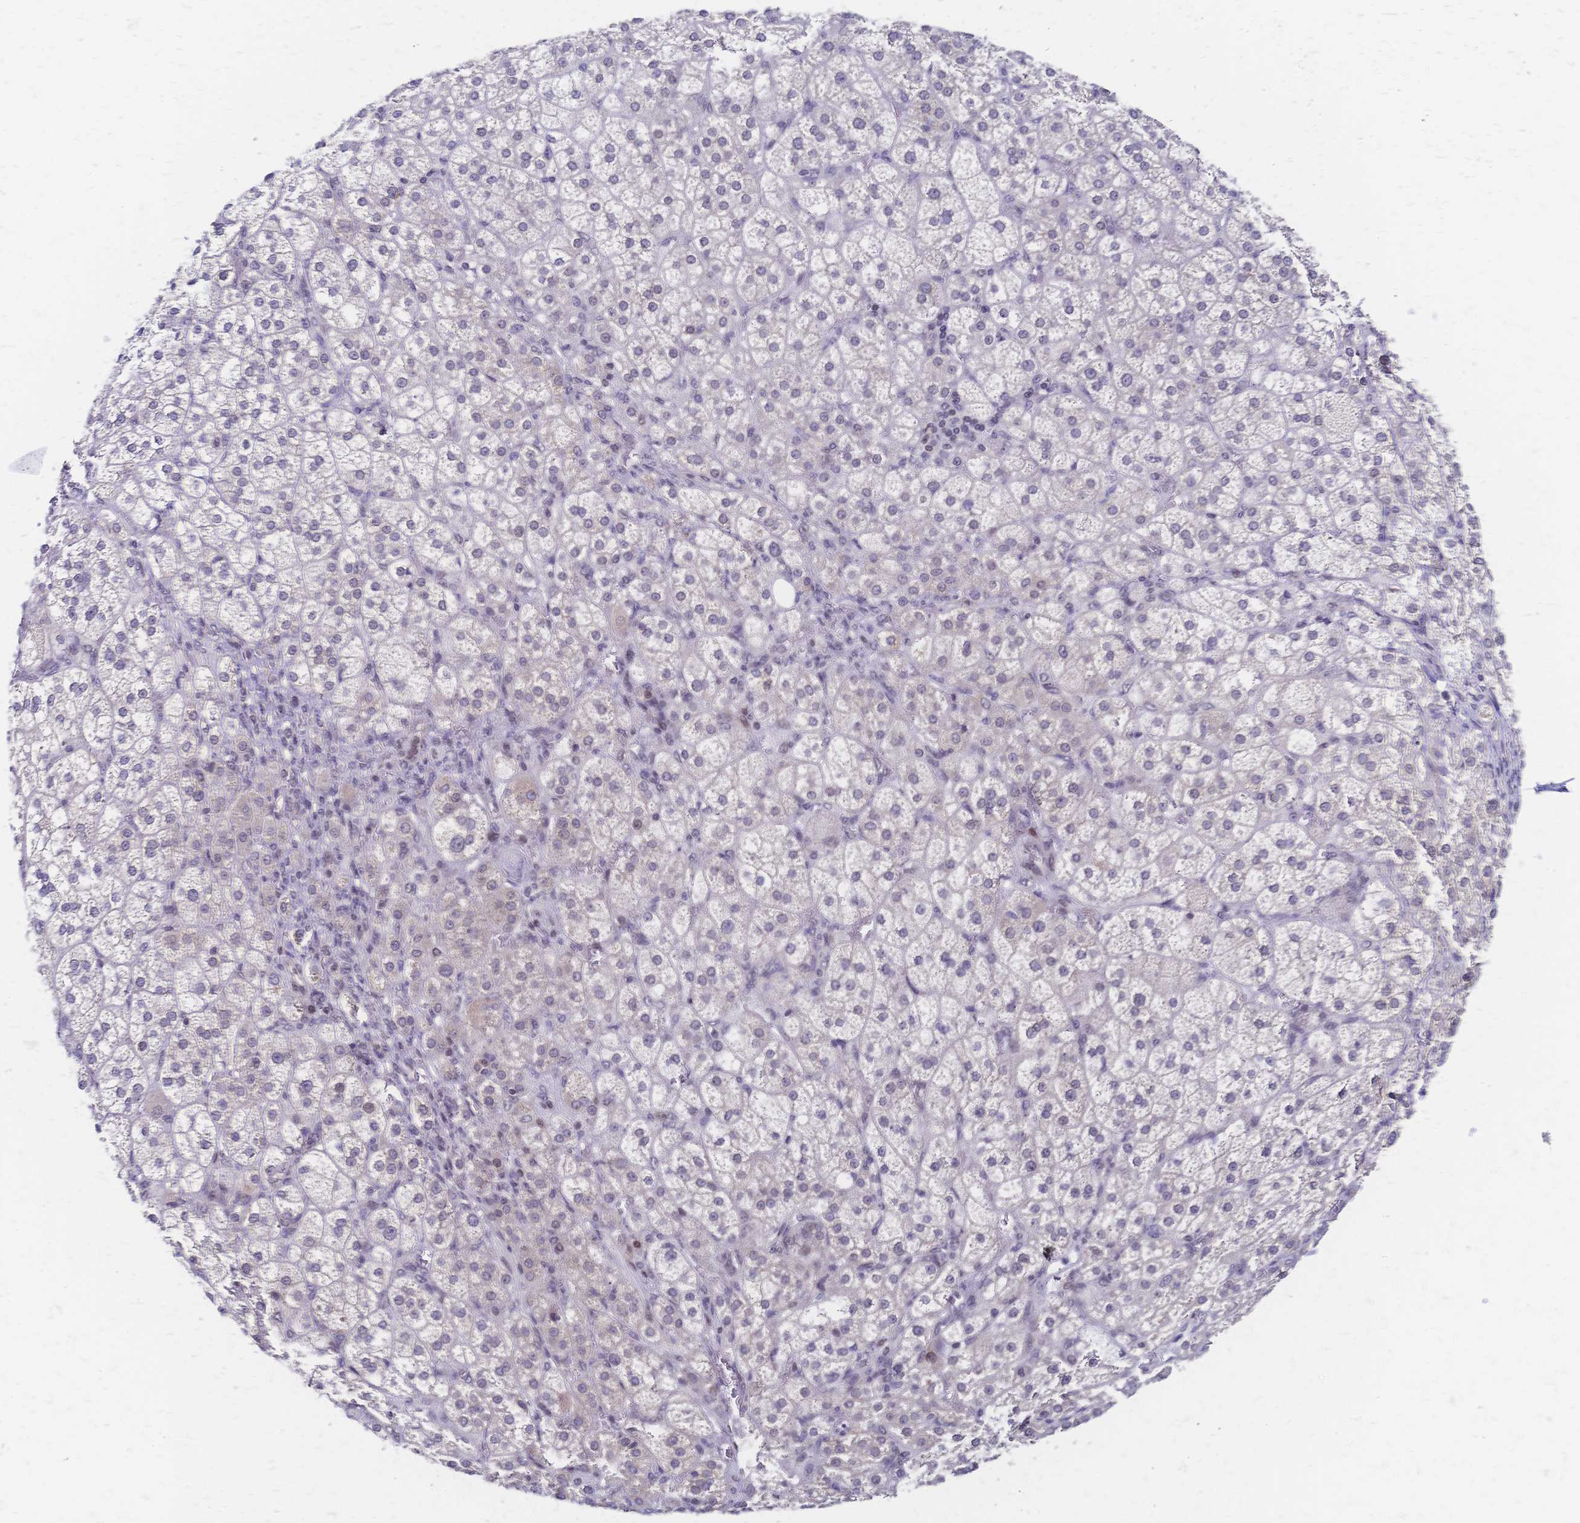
{"staining": {"intensity": "weak", "quantity": "<25%", "location": "cytoplasmic/membranous"}, "tissue": "adrenal gland", "cell_type": "Glandular cells", "image_type": "normal", "snomed": [{"axis": "morphology", "description": "Normal tissue, NOS"}, {"axis": "topography", "description": "Adrenal gland"}], "caption": "A histopathology image of human adrenal gland is negative for staining in glandular cells.", "gene": "CBX7", "patient": {"sex": "female", "age": 60}}